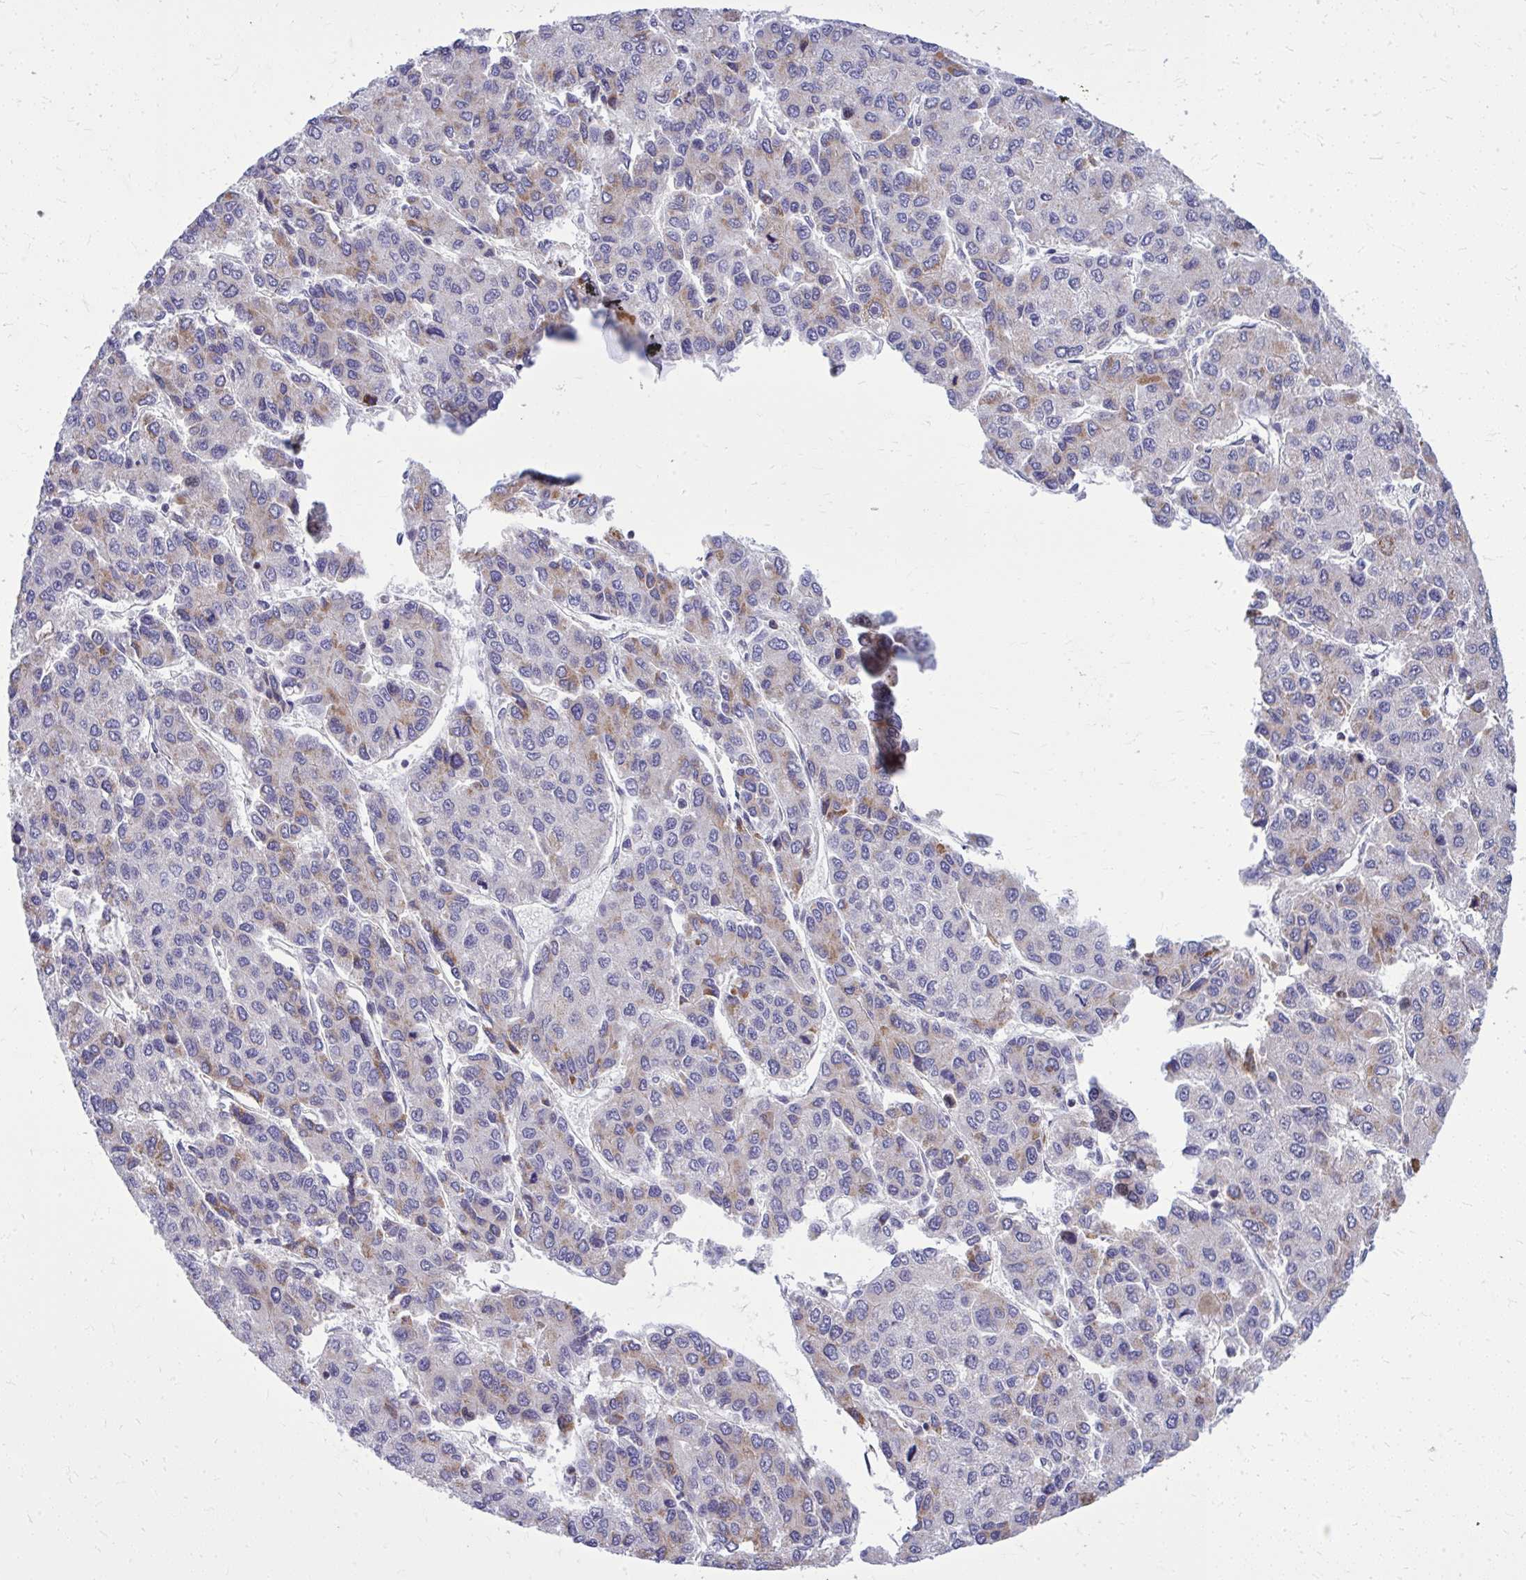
{"staining": {"intensity": "moderate", "quantity": "<25%", "location": "cytoplasmic/membranous"}, "tissue": "liver cancer", "cell_type": "Tumor cells", "image_type": "cancer", "snomed": [{"axis": "morphology", "description": "Carcinoma, Hepatocellular, NOS"}, {"axis": "topography", "description": "Liver"}], "caption": "A brown stain highlights moderate cytoplasmic/membranous expression of a protein in liver cancer tumor cells.", "gene": "ZNF362", "patient": {"sex": "female", "age": 66}}